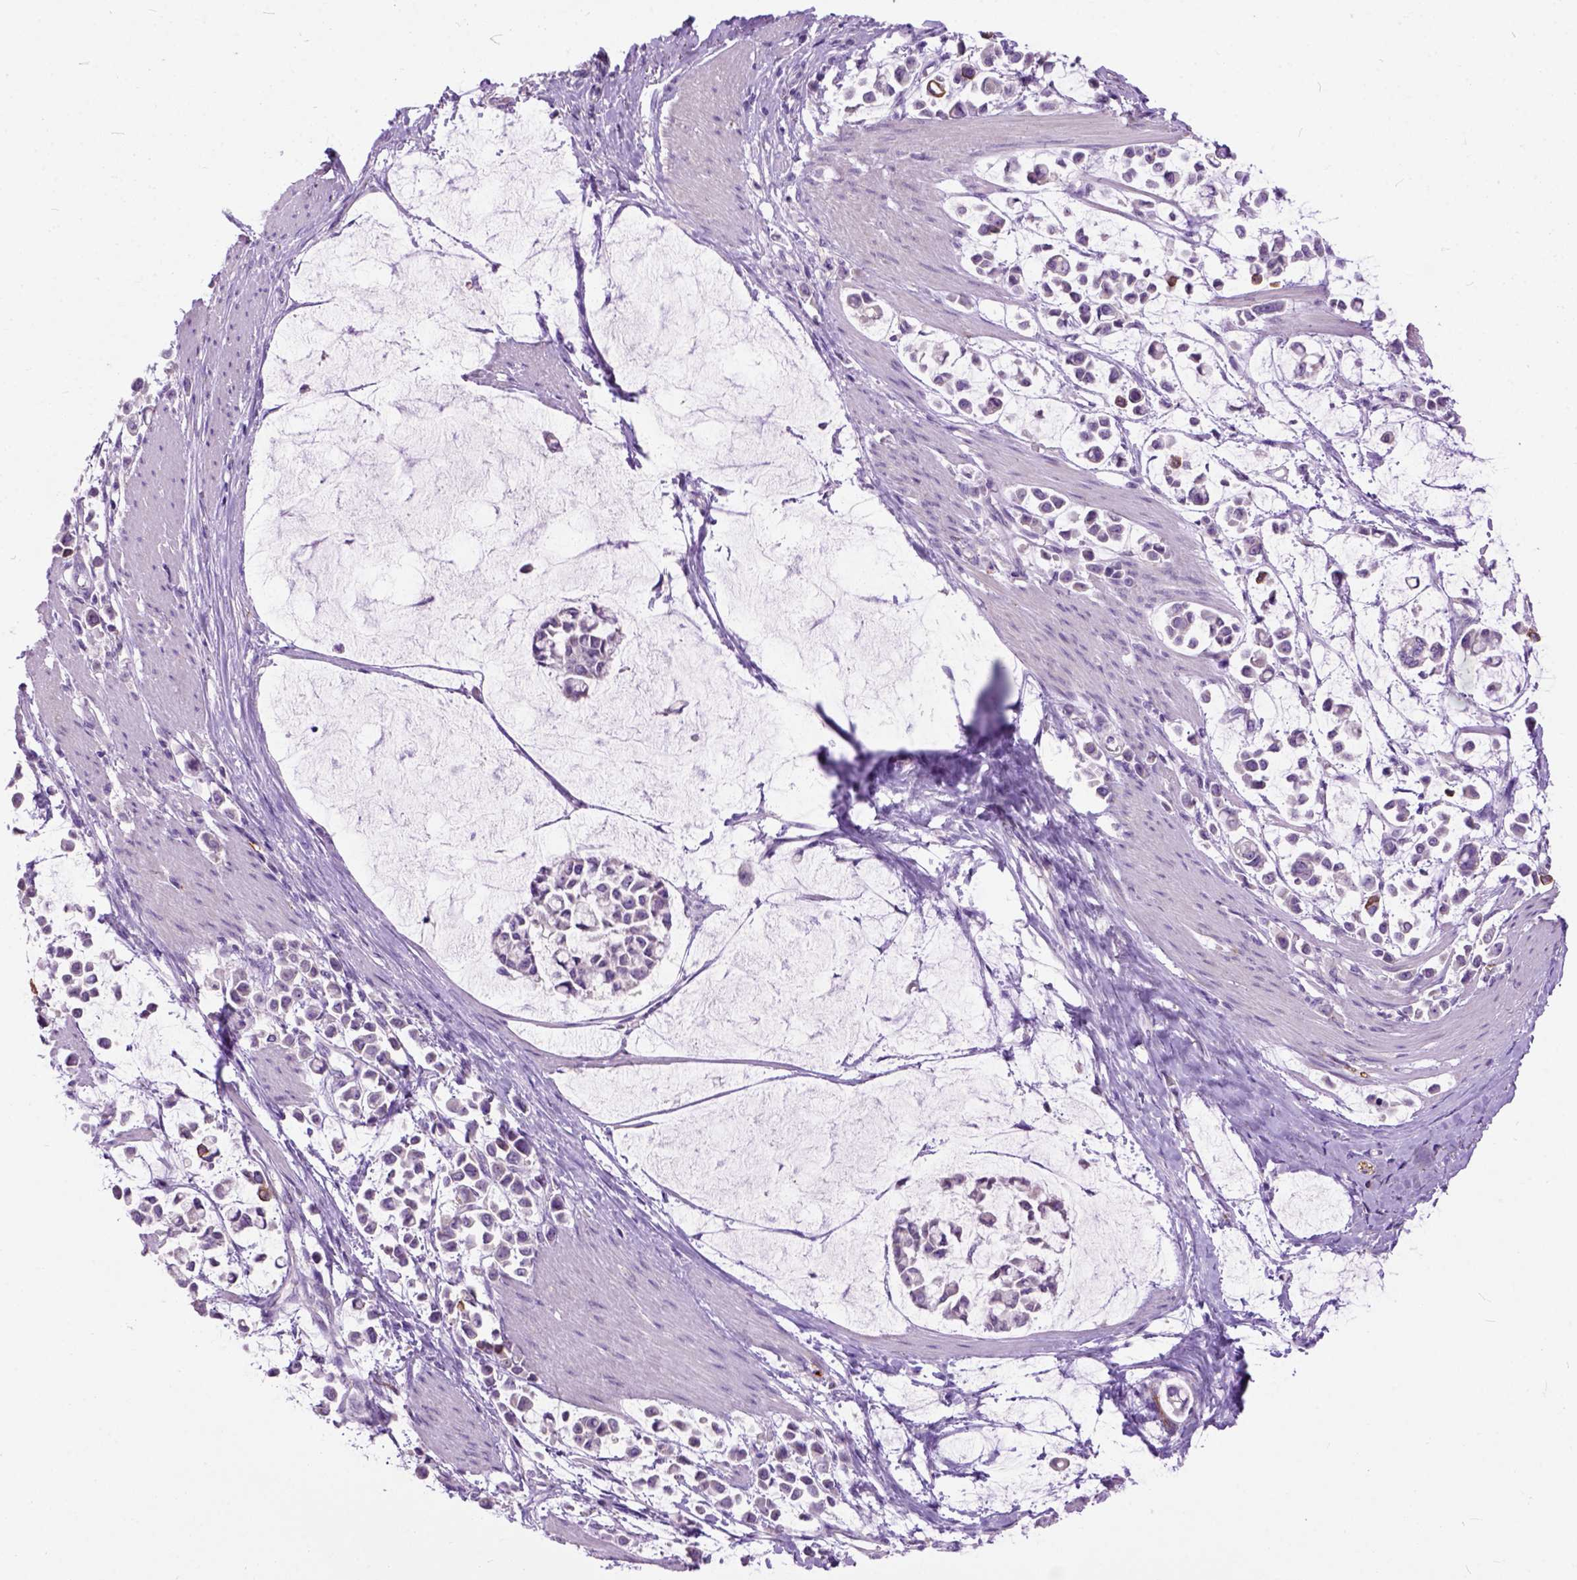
{"staining": {"intensity": "moderate", "quantity": "<25%", "location": "cytoplasmic/membranous"}, "tissue": "stomach cancer", "cell_type": "Tumor cells", "image_type": "cancer", "snomed": [{"axis": "morphology", "description": "Adenocarcinoma, NOS"}, {"axis": "topography", "description": "Stomach"}], "caption": "A low amount of moderate cytoplasmic/membranous staining is seen in approximately <25% of tumor cells in stomach adenocarcinoma tissue.", "gene": "MAPT", "patient": {"sex": "male", "age": 82}}